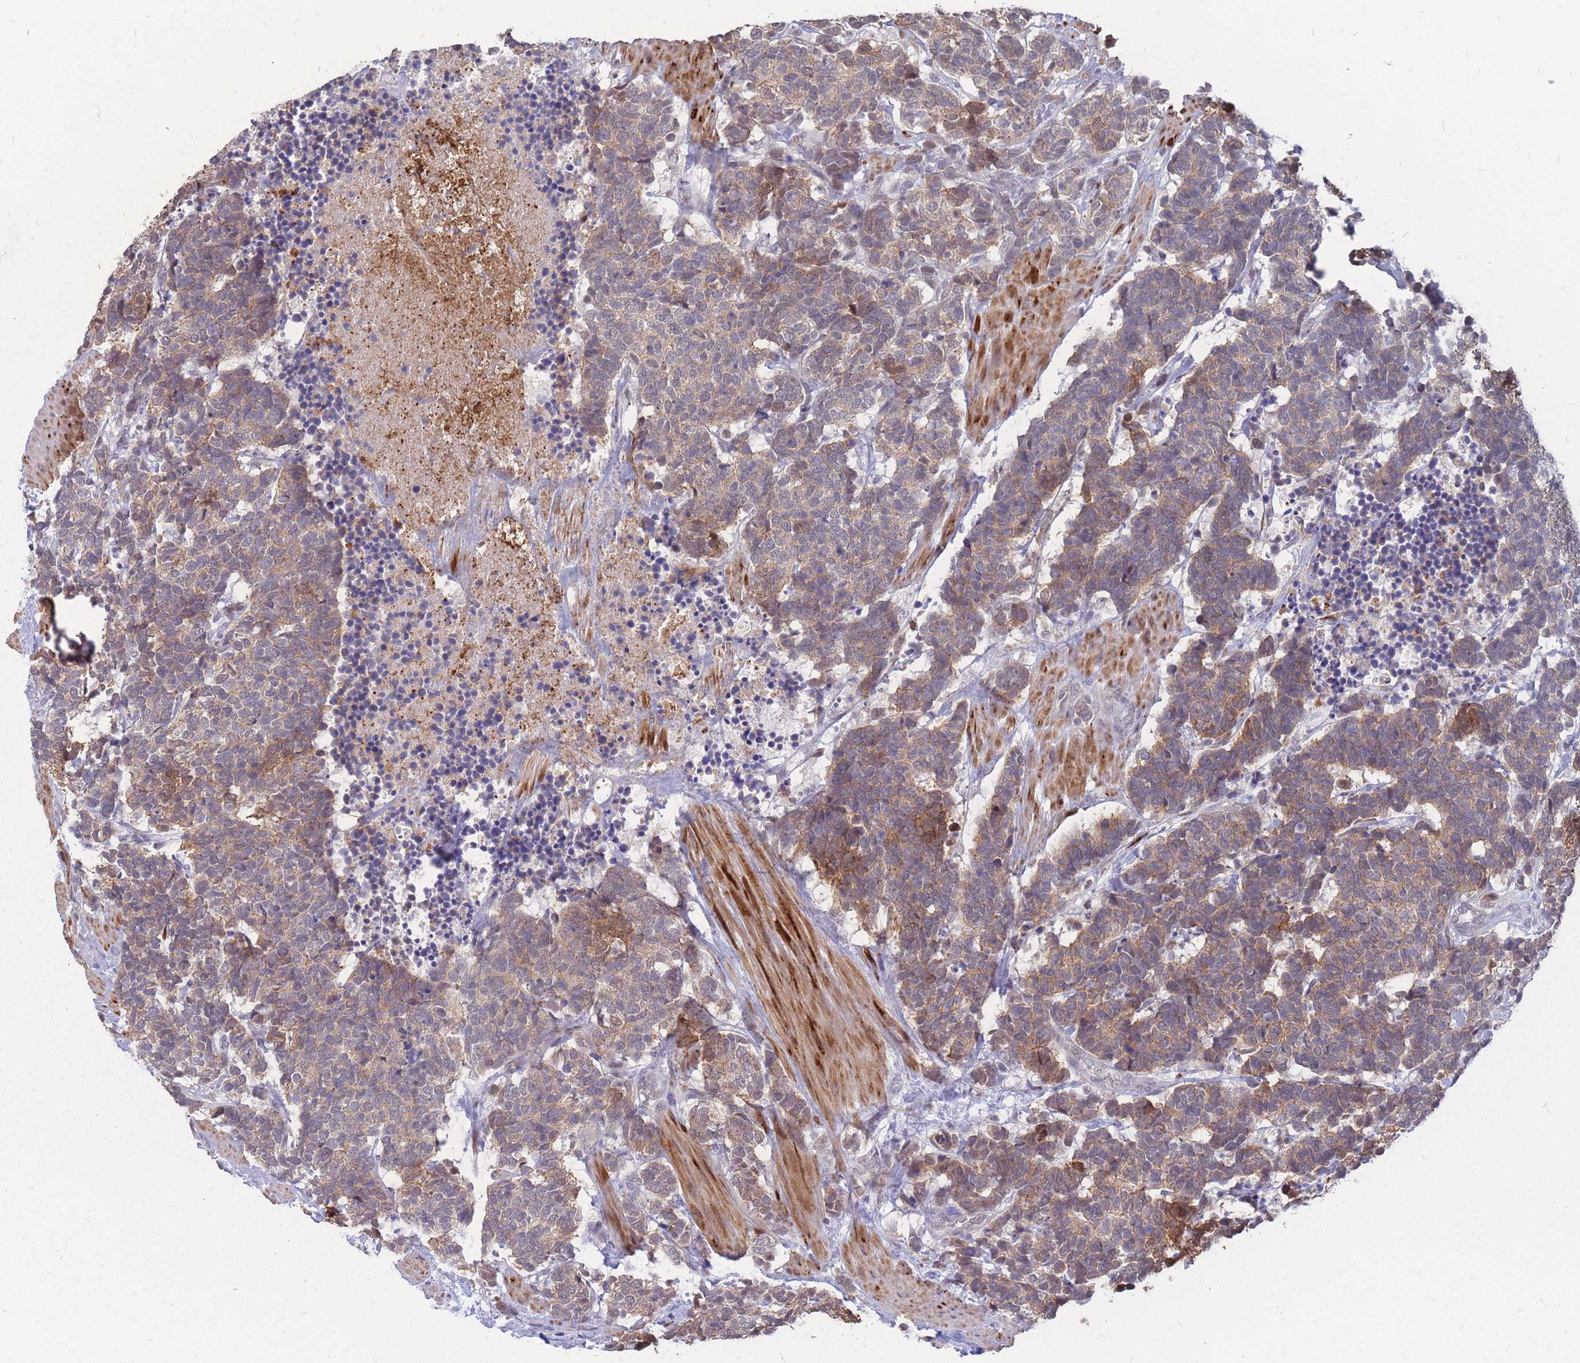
{"staining": {"intensity": "moderate", "quantity": ">75%", "location": "cytoplasmic/membranous"}, "tissue": "carcinoid", "cell_type": "Tumor cells", "image_type": "cancer", "snomed": [{"axis": "morphology", "description": "Carcinoma, NOS"}, {"axis": "morphology", "description": "Carcinoid, malignant, NOS"}, {"axis": "topography", "description": "Urinary bladder"}], "caption": "High-power microscopy captured an immunohistochemistry (IHC) photomicrograph of carcinoma, revealing moderate cytoplasmic/membranous expression in about >75% of tumor cells. (DAB = brown stain, brightfield microscopy at high magnification).", "gene": "ADD2", "patient": {"sex": "male", "age": 57}}